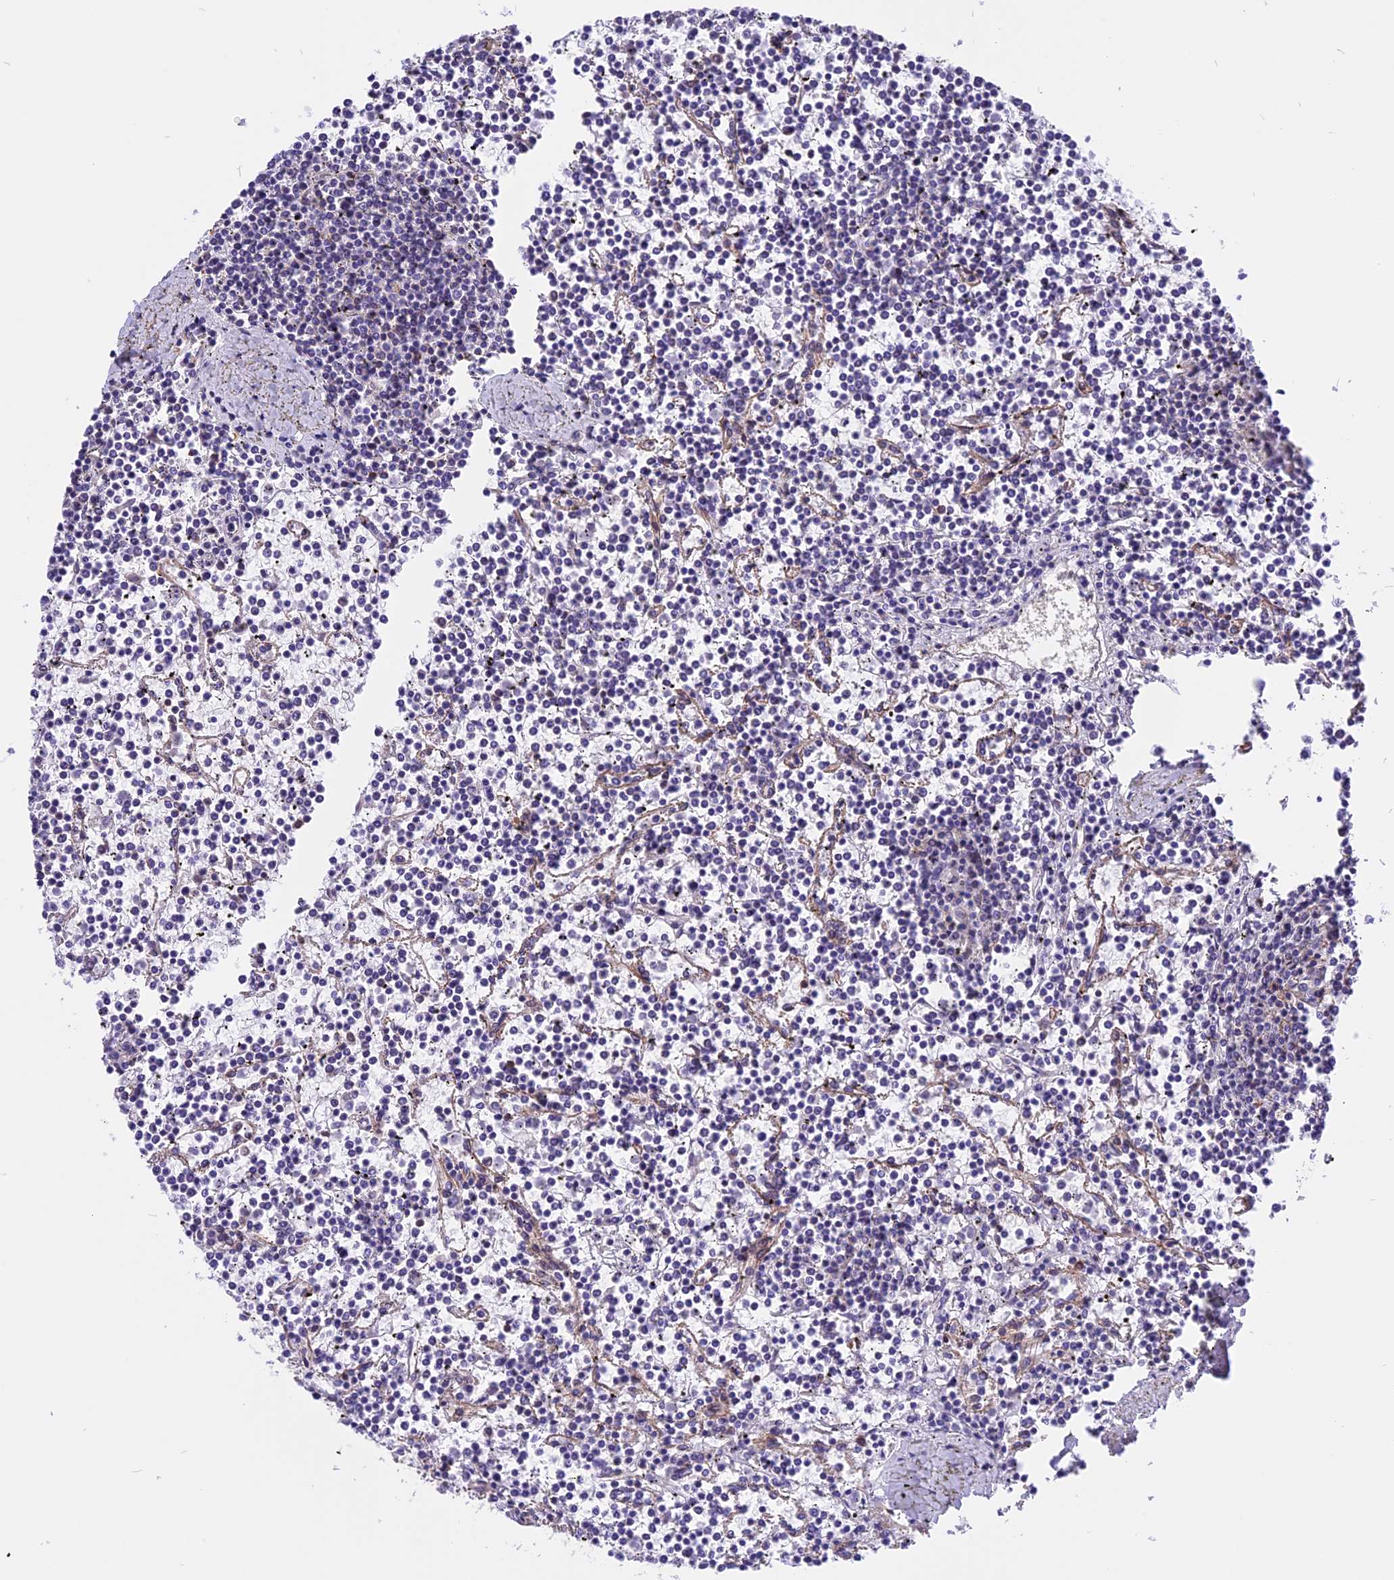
{"staining": {"intensity": "negative", "quantity": "none", "location": "none"}, "tissue": "lymphoma", "cell_type": "Tumor cells", "image_type": "cancer", "snomed": [{"axis": "morphology", "description": "Malignant lymphoma, non-Hodgkin's type, Low grade"}, {"axis": "topography", "description": "Spleen"}], "caption": "An image of human lymphoma is negative for staining in tumor cells.", "gene": "R3HDM4", "patient": {"sex": "female", "age": 19}}